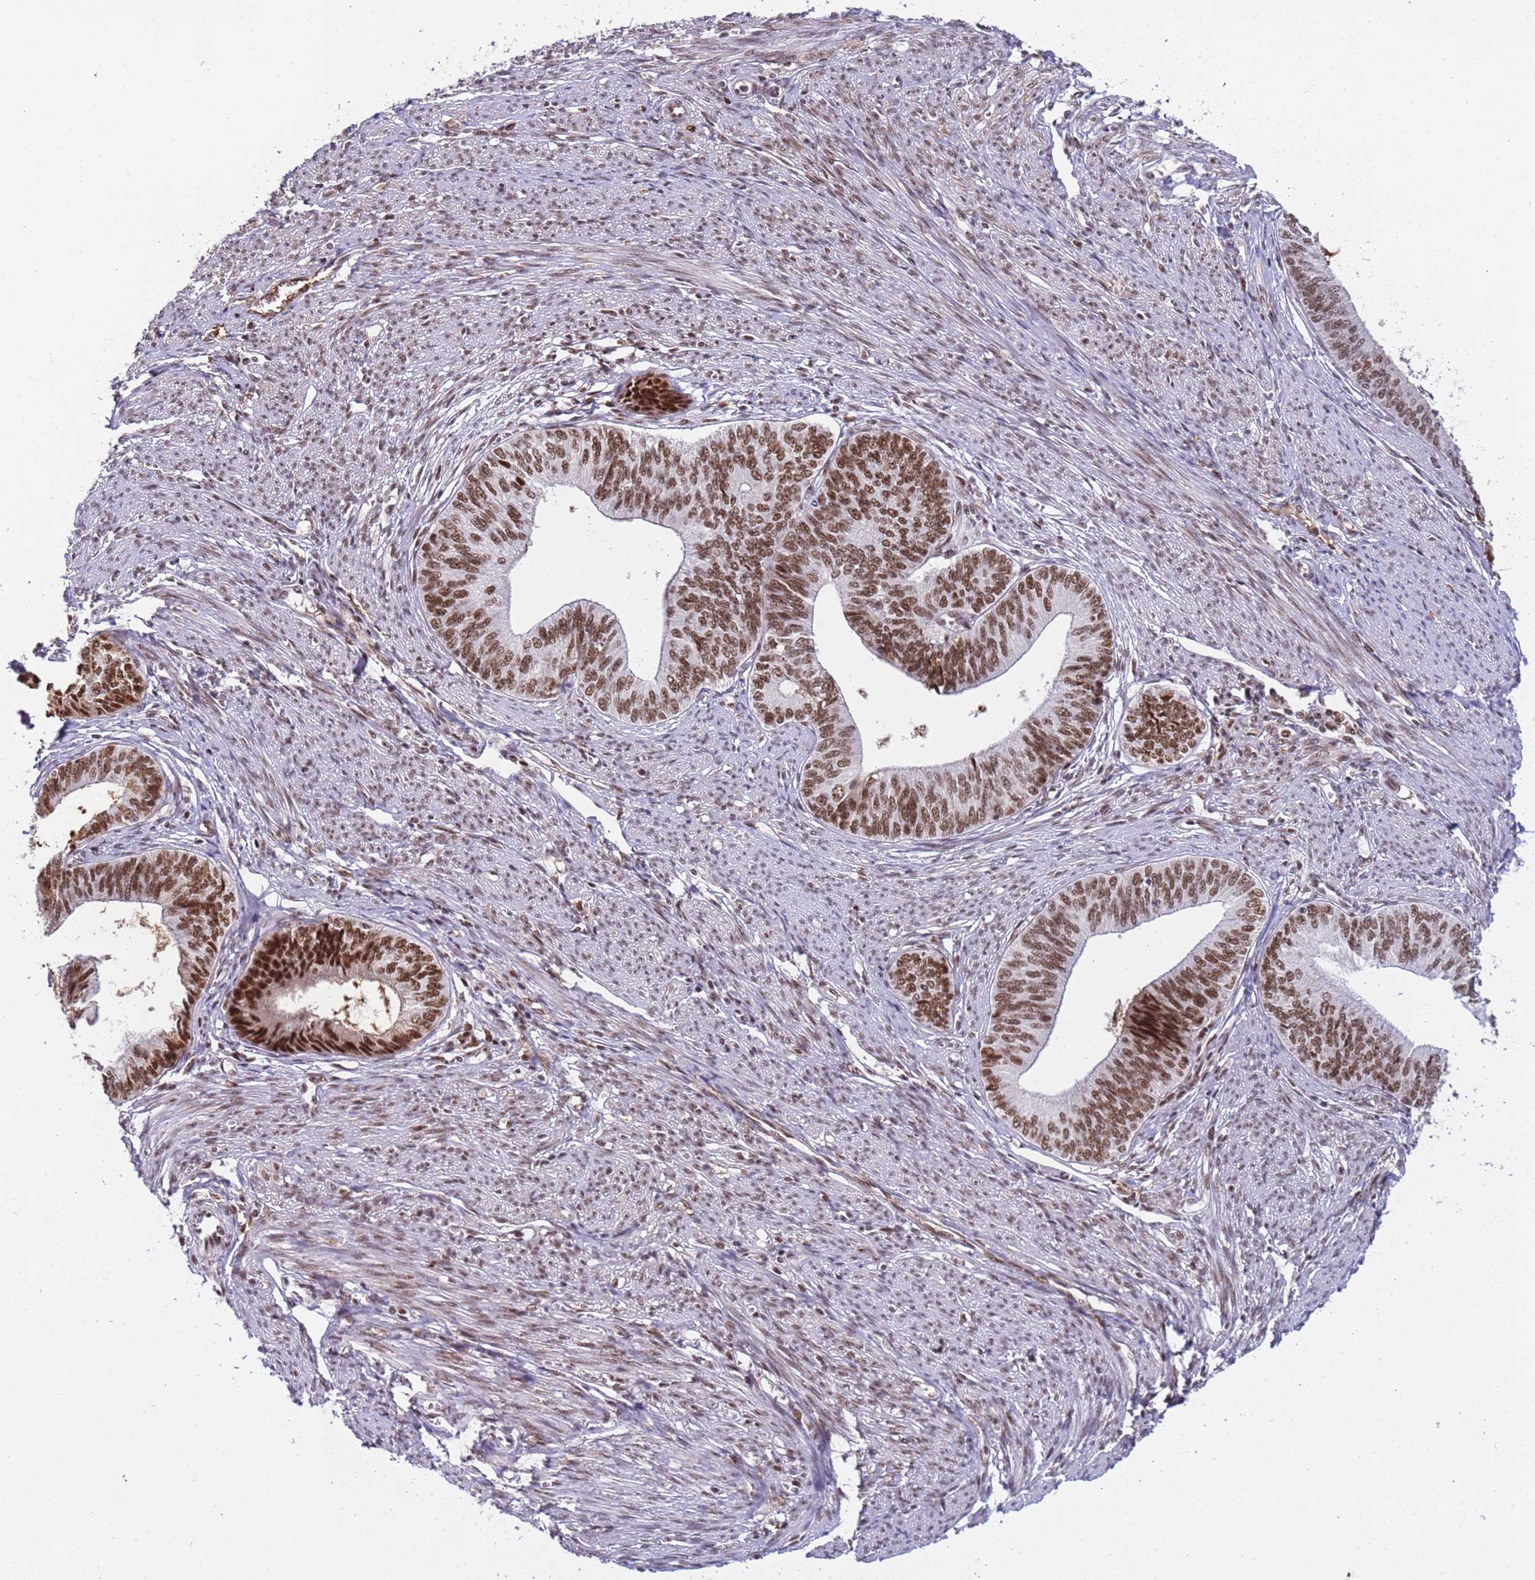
{"staining": {"intensity": "strong", "quantity": ">75%", "location": "nuclear"}, "tissue": "endometrial cancer", "cell_type": "Tumor cells", "image_type": "cancer", "snomed": [{"axis": "morphology", "description": "Adenocarcinoma, NOS"}, {"axis": "topography", "description": "Endometrium"}], "caption": "An image showing strong nuclear staining in approximately >75% of tumor cells in endometrial cancer (adenocarcinoma), as visualized by brown immunohistochemical staining.", "gene": "SRRT", "patient": {"sex": "female", "age": 68}}